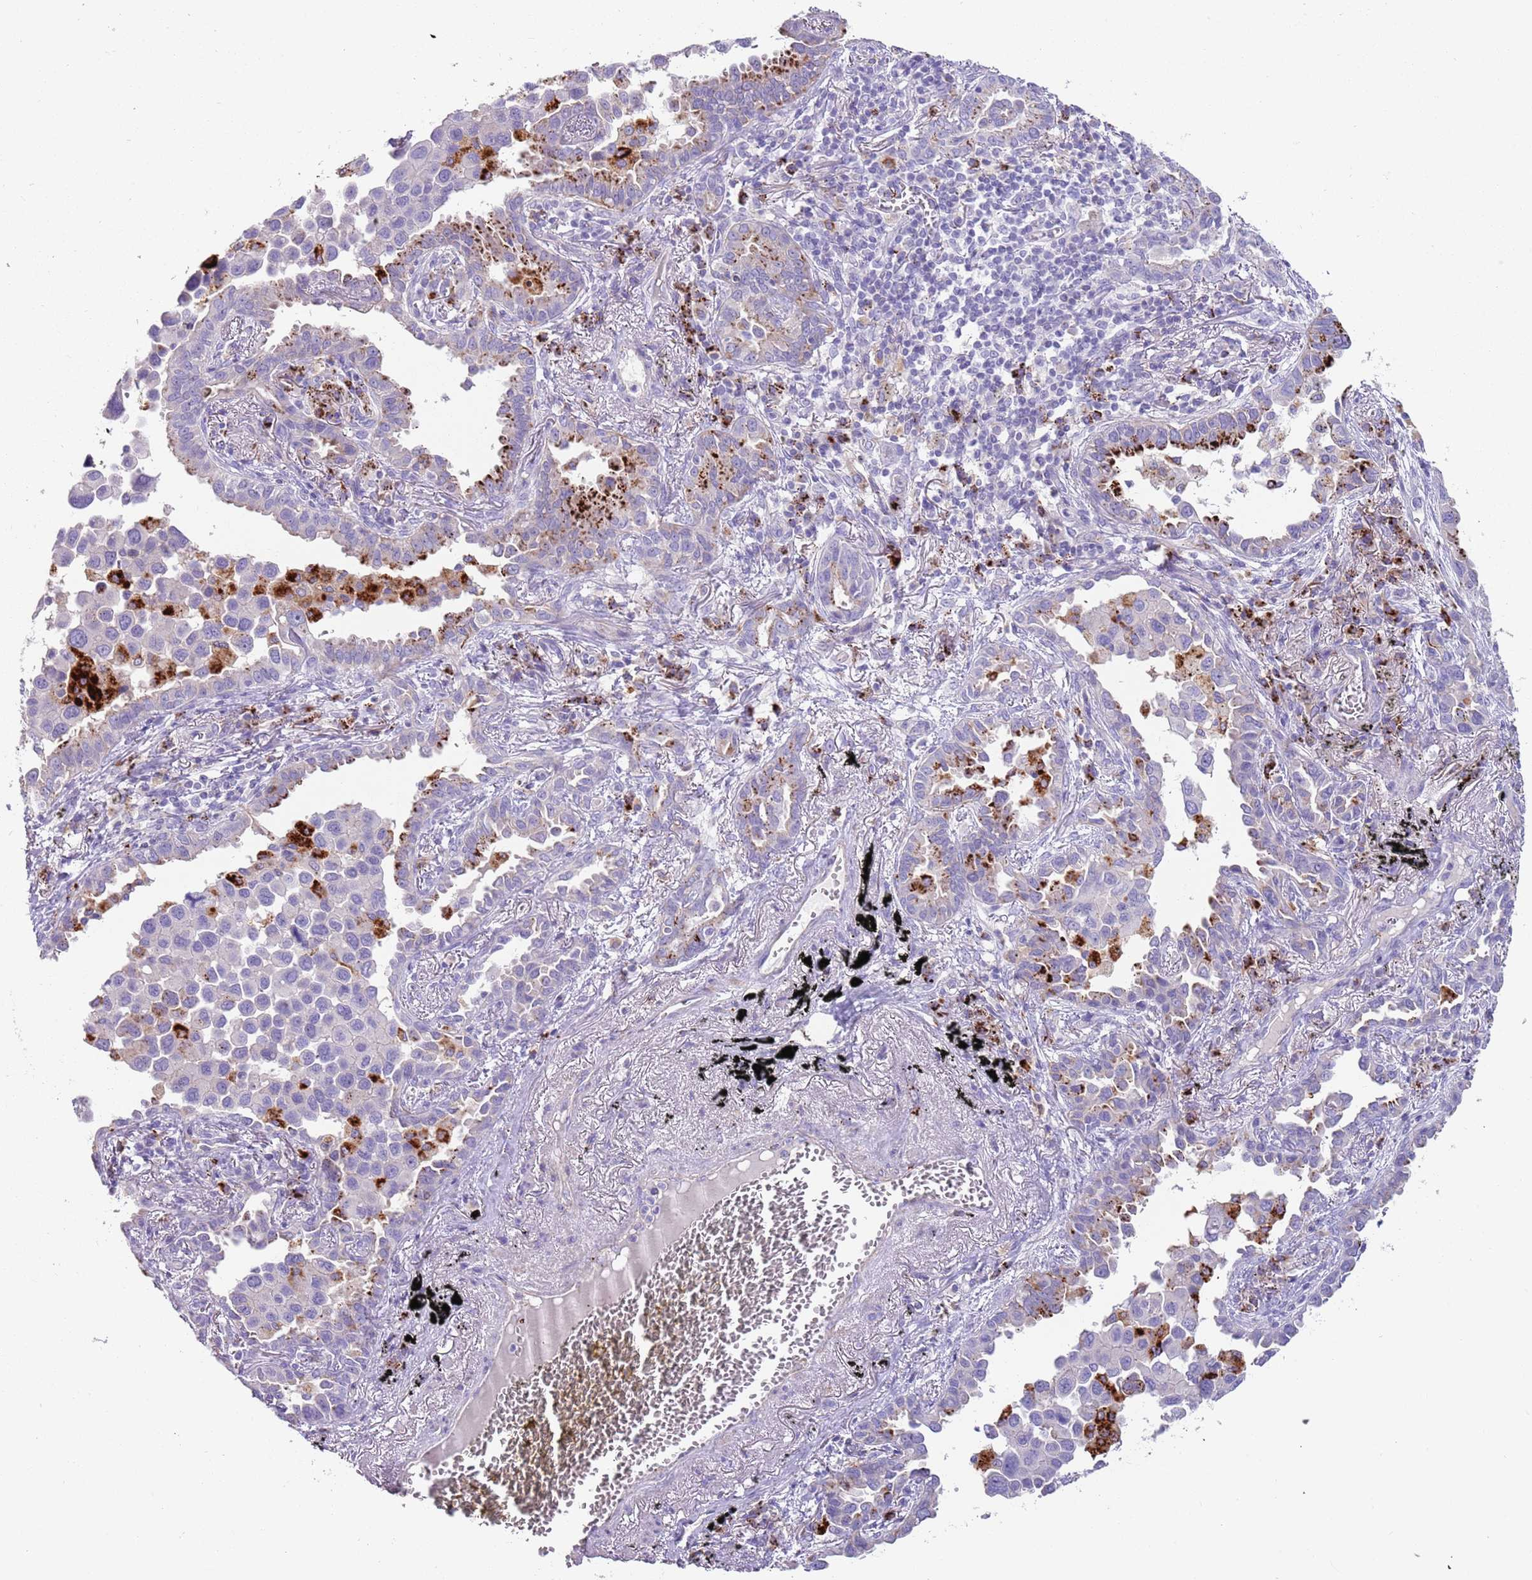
{"staining": {"intensity": "strong", "quantity": "<25%", "location": "cytoplasmic/membranous"}, "tissue": "lung cancer", "cell_type": "Tumor cells", "image_type": "cancer", "snomed": [{"axis": "morphology", "description": "Adenocarcinoma, NOS"}, {"axis": "topography", "description": "Lung"}], "caption": "Immunohistochemistry (IHC) photomicrograph of neoplastic tissue: lung adenocarcinoma stained using immunohistochemistry demonstrates medium levels of strong protein expression localized specifically in the cytoplasmic/membranous of tumor cells, appearing as a cytoplasmic/membranous brown color.", "gene": "LRRN3", "patient": {"sex": "male", "age": 67}}